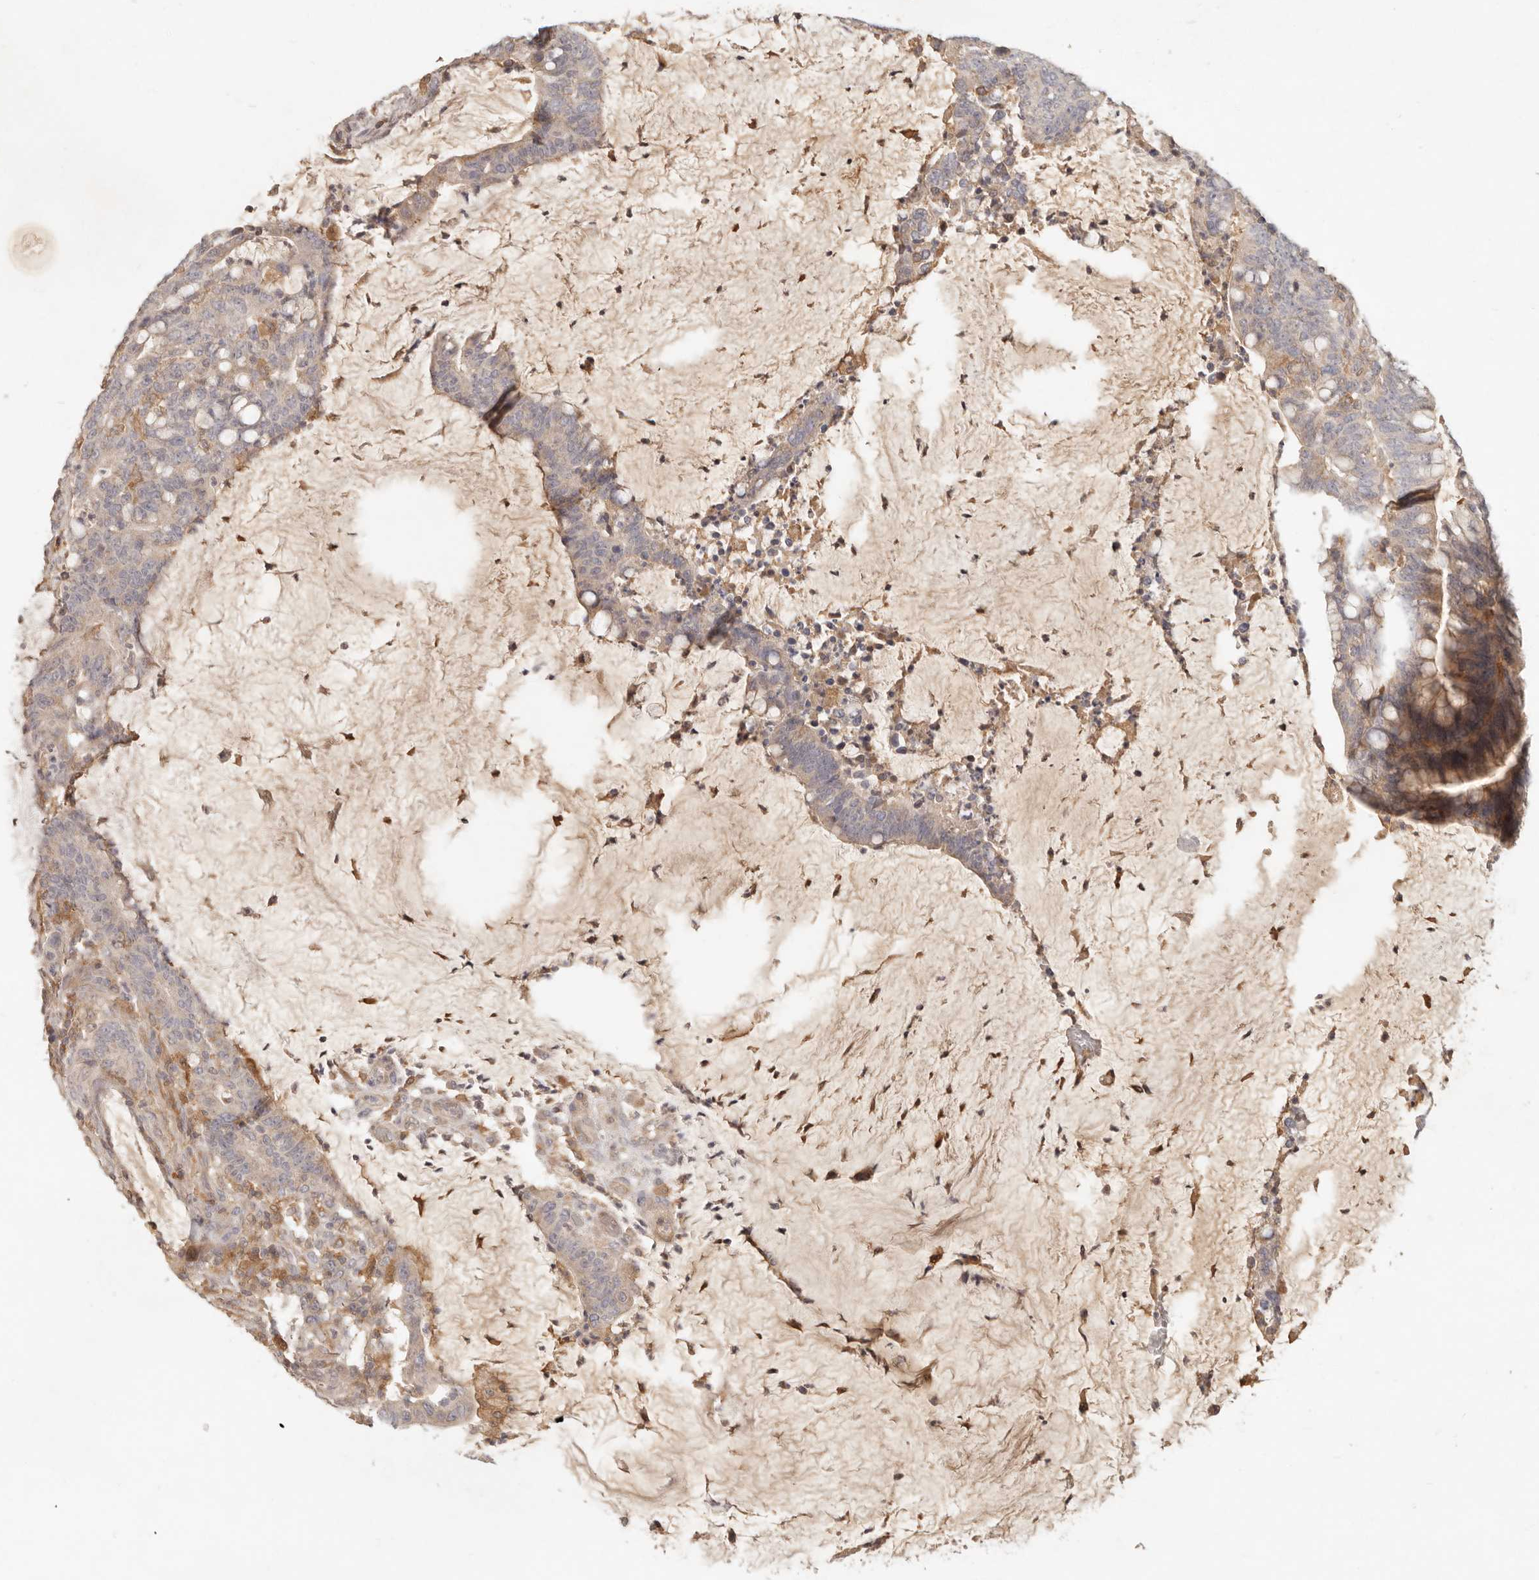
{"staining": {"intensity": "weak", "quantity": "<25%", "location": "cytoplasmic/membranous"}, "tissue": "colorectal cancer", "cell_type": "Tumor cells", "image_type": "cancer", "snomed": [{"axis": "morphology", "description": "Adenocarcinoma, NOS"}, {"axis": "topography", "description": "Colon"}], "caption": "Tumor cells are negative for protein expression in human colorectal adenocarcinoma.", "gene": "NECAP2", "patient": {"sex": "female", "age": 66}}